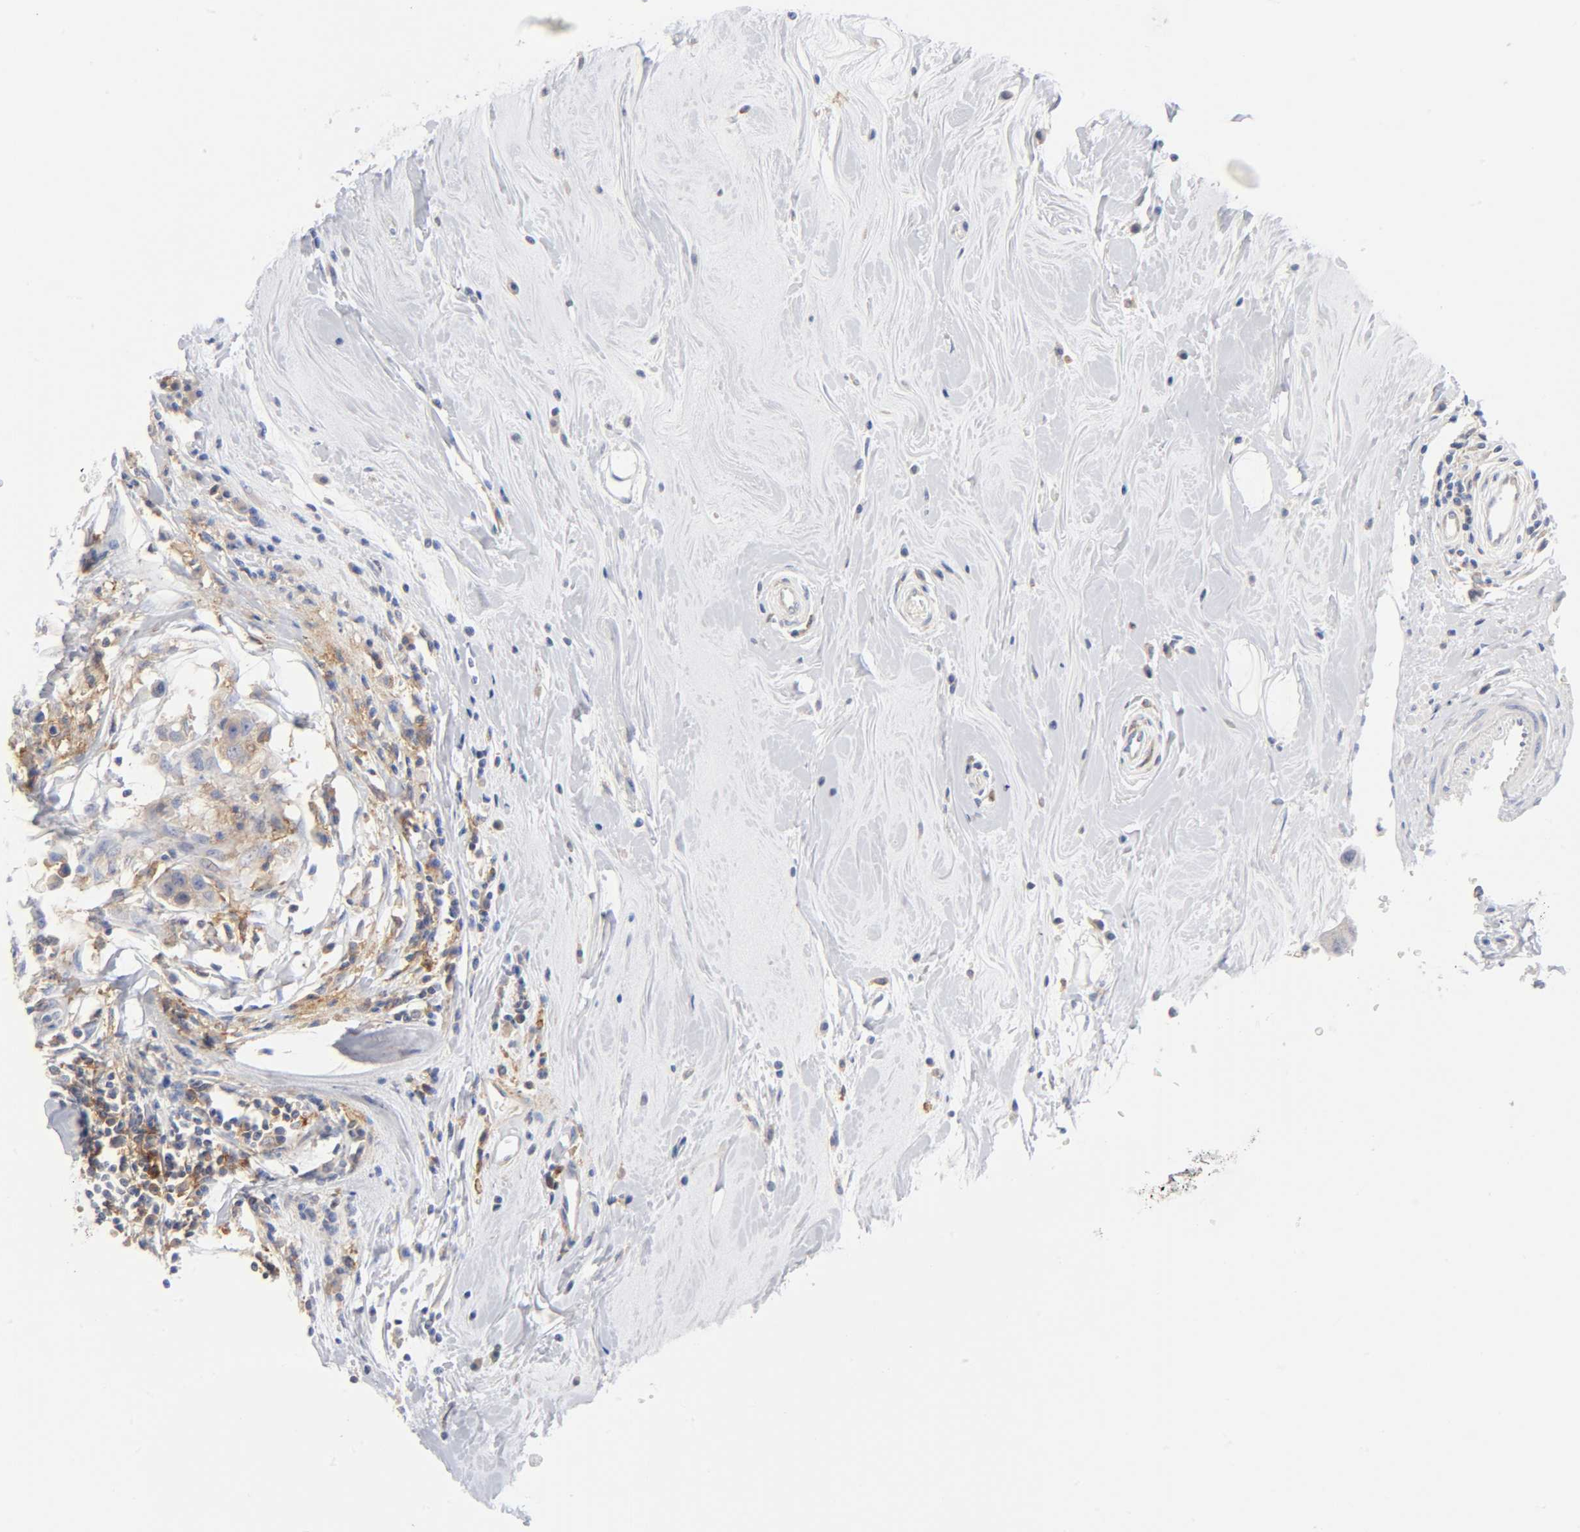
{"staining": {"intensity": "weak", "quantity": "25%-75%", "location": "cytoplasmic/membranous"}, "tissue": "breast cancer", "cell_type": "Tumor cells", "image_type": "cancer", "snomed": [{"axis": "morphology", "description": "Duct carcinoma"}, {"axis": "topography", "description": "Breast"}], "caption": "Human breast intraductal carcinoma stained with a brown dye shows weak cytoplasmic/membranous positive positivity in about 25%-75% of tumor cells.", "gene": "CD86", "patient": {"sex": "female", "age": 27}}